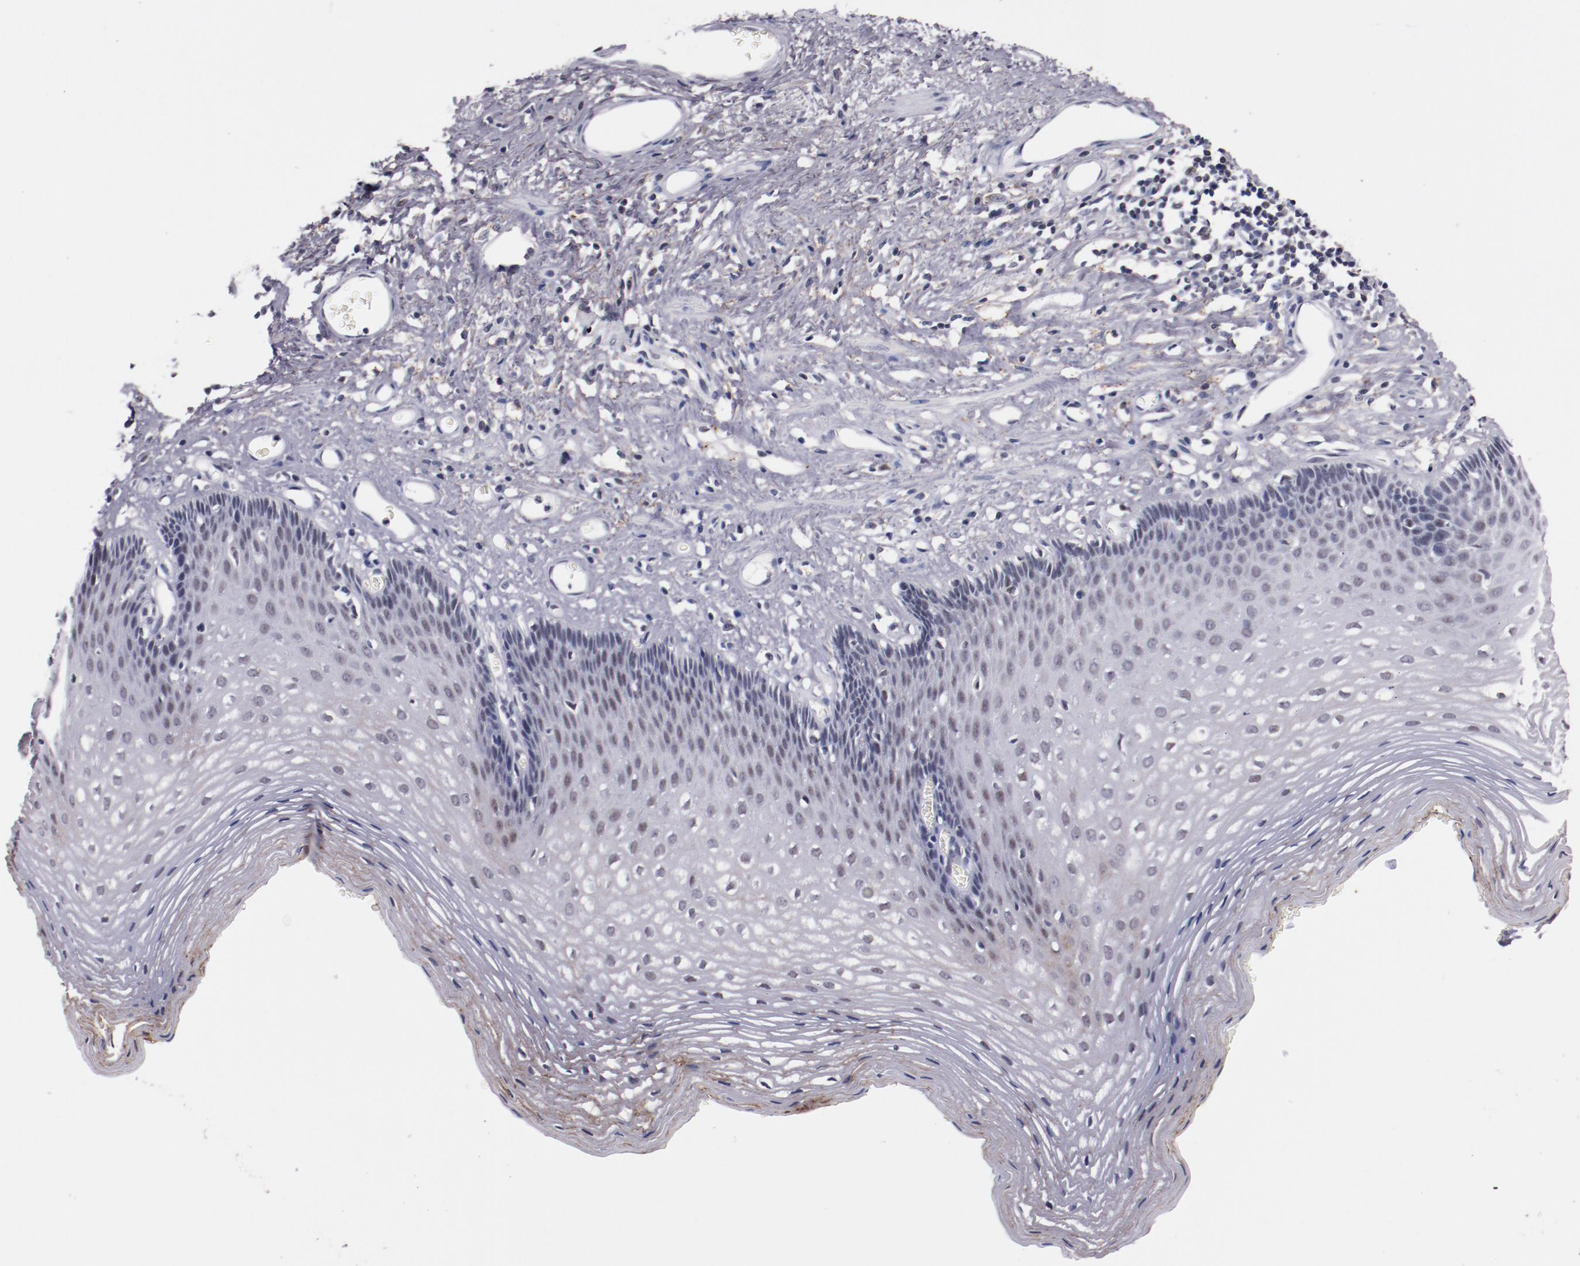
{"staining": {"intensity": "moderate", "quantity": "25%-75%", "location": "cytoplasmic/membranous"}, "tissue": "esophagus", "cell_type": "Squamous epithelial cells", "image_type": "normal", "snomed": [{"axis": "morphology", "description": "Normal tissue, NOS"}, {"axis": "topography", "description": "Esophagus"}], "caption": "Immunohistochemistry (IHC) of normal human esophagus demonstrates medium levels of moderate cytoplasmic/membranous positivity in about 25%-75% of squamous epithelial cells.", "gene": "SYP", "patient": {"sex": "female", "age": 70}}